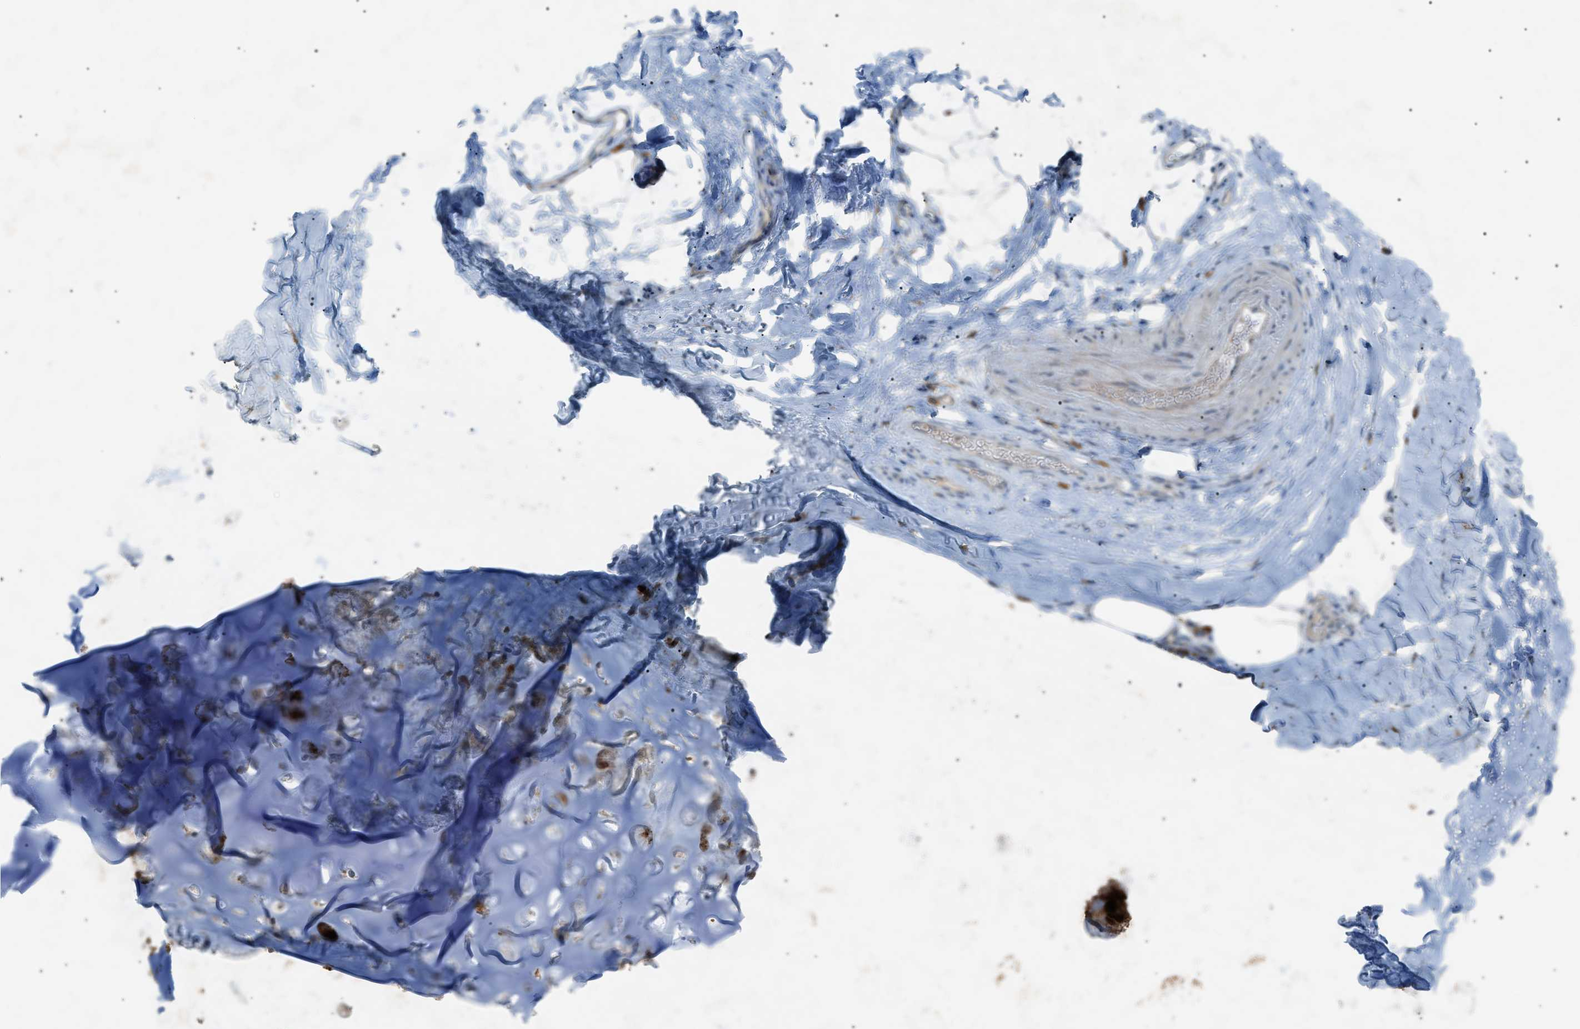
{"staining": {"intensity": "negative", "quantity": "none", "location": "none"}, "tissue": "adipose tissue", "cell_type": "Adipocytes", "image_type": "normal", "snomed": [{"axis": "morphology", "description": "Normal tissue, NOS"}, {"axis": "topography", "description": "Cartilage tissue"}, {"axis": "topography", "description": "Bronchus"}], "caption": "DAB immunohistochemical staining of unremarkable adipose tissue reveals no significant positivity in adipocytes. (Brightfield microscopy of DAB immunohistochemistry at high magnification).", "gene": "BTK", "patient": {"sex": "female", "age": 53}}